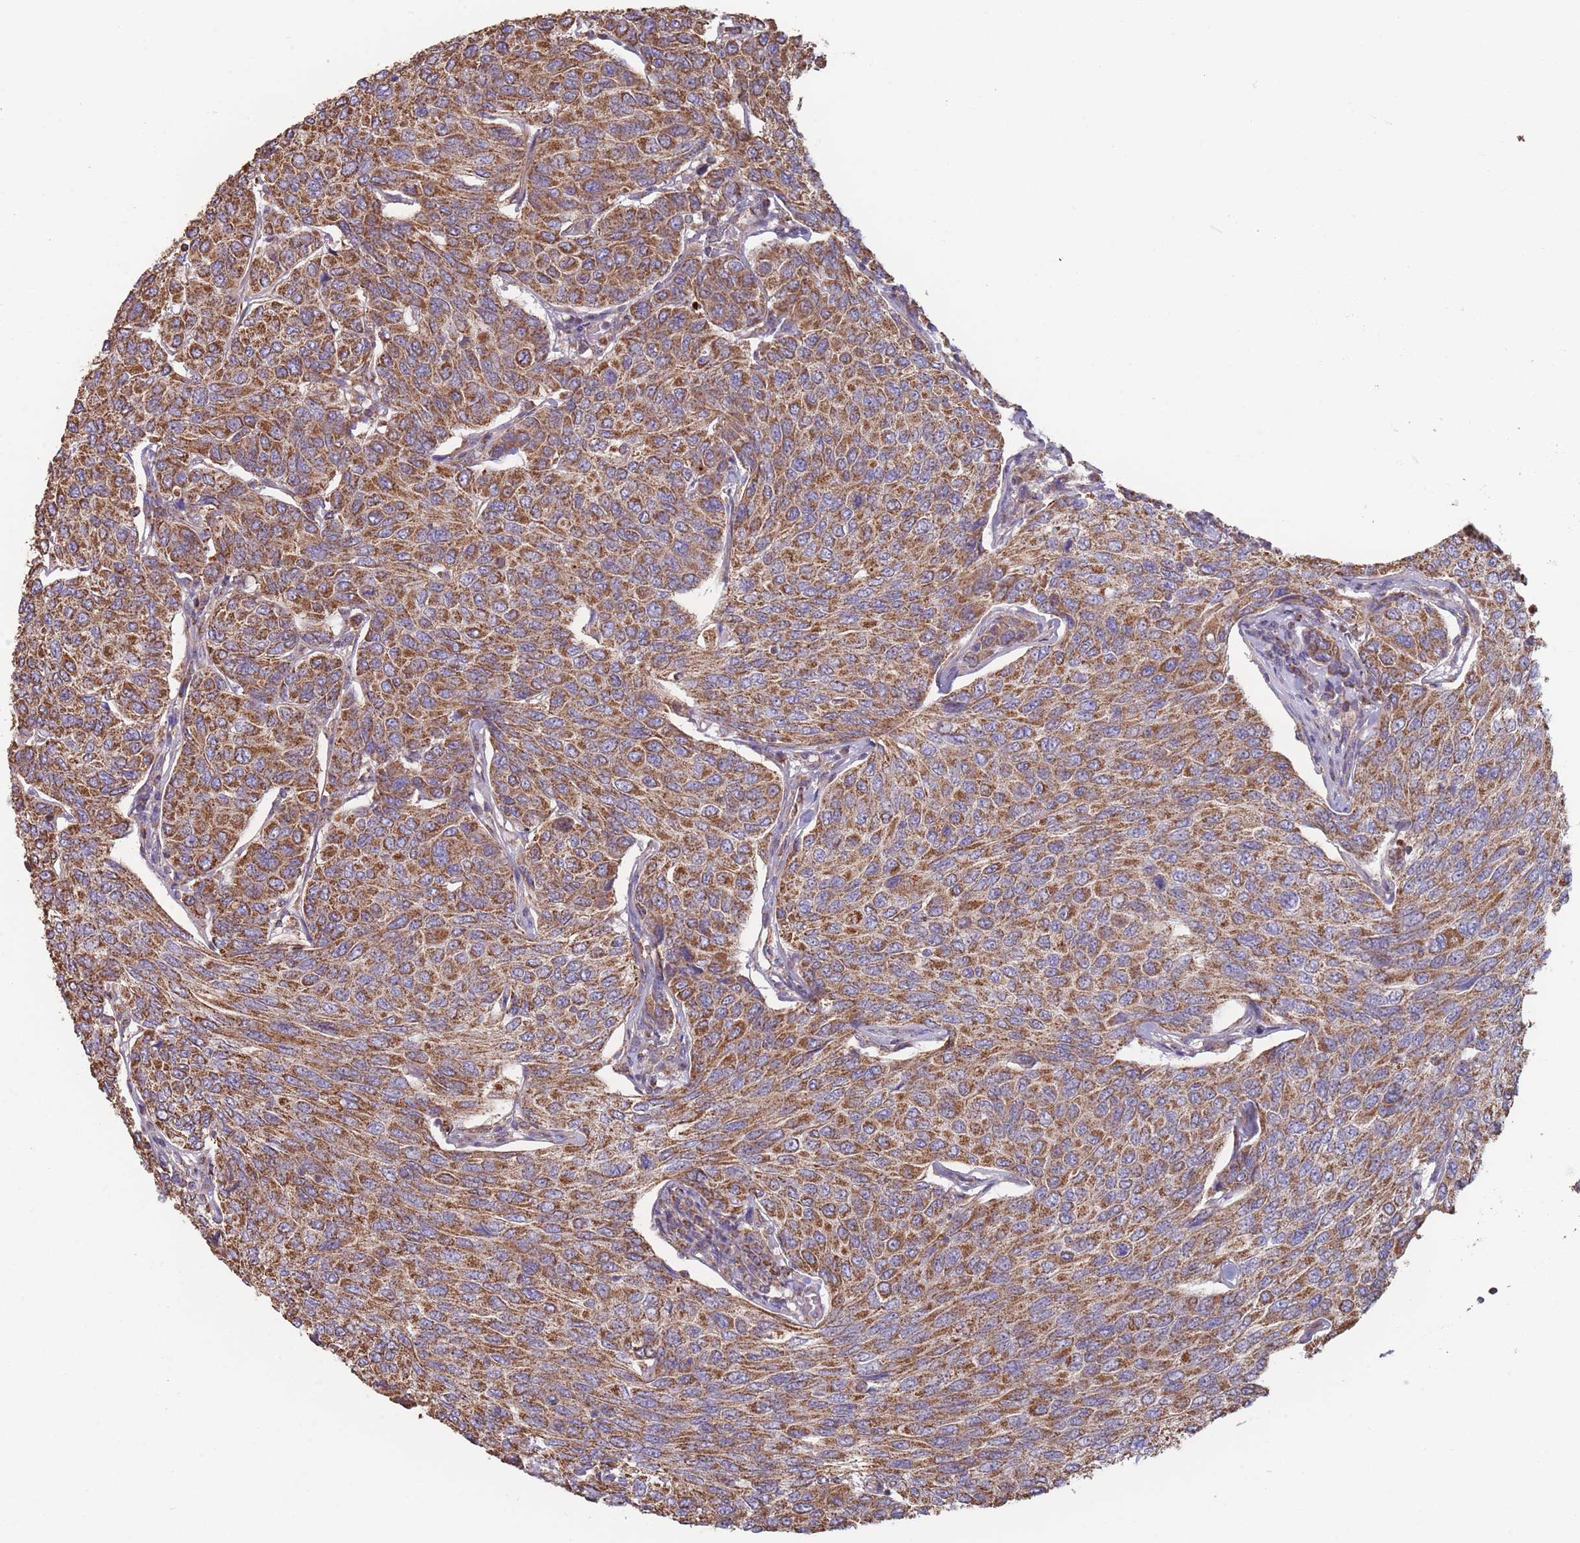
{"staining": {"intensity": "moderate", "quantity": ">75%", "location": "cytoplasmic/membranous"}, "tissue": "breast cancer", "cell_type": "Tumor cells", "image_type": "cancer", "snomed": [{"axis": "morphology", "description": "Duct carcinoma"}, {"axis": "topography", "description": "Breast"}], "caption": "Protein expression by immunohistochemistry reveals moderate cytoplasmic/membranous expression in approximately >75% of tumor cells in breast cancer (invasive ductal carcinoma).", "gene": "KIF16B", "patient": {"sex": "female", "age": 55}}